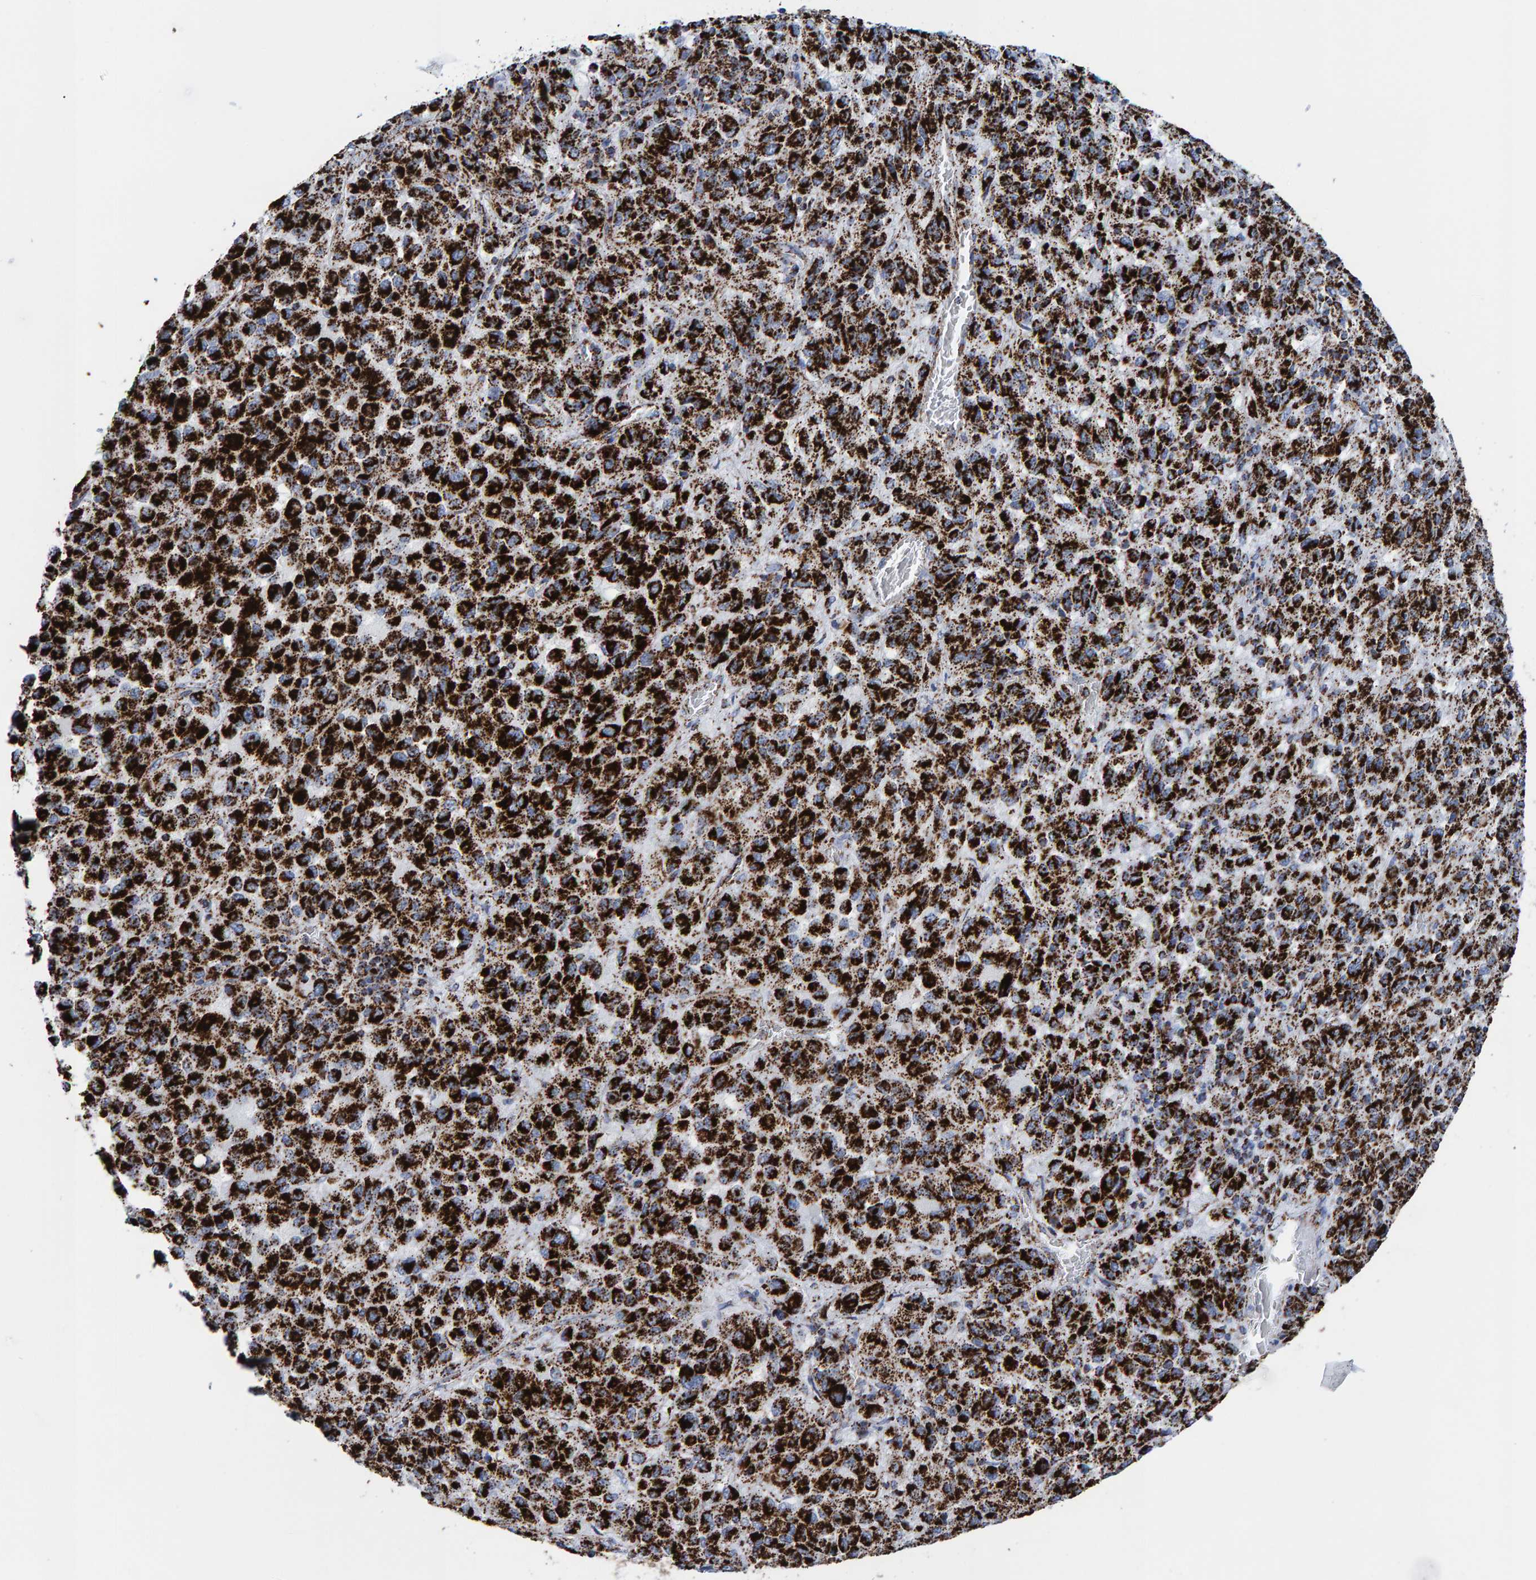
{"staining": {"intensity": "strong", "quantity": ">75%", "location": "cytoplasmic/membranous"}, "tissue": "skin cancer", "cell_type": "Tumor cells", "image_type": "cancer", "snomed": [{"axis": "morphology", "description": "Squamous cell carcinoma, NOS"}, {"axis": "topography", "description": "Skin"}], "caption": "A brown stain labels strong cytoplasmic/membranous expression of a protein in human skin cancer tumor cells.", "gene": "ENSG00000262660", "patient": {"sex": "female", "age": 73}}